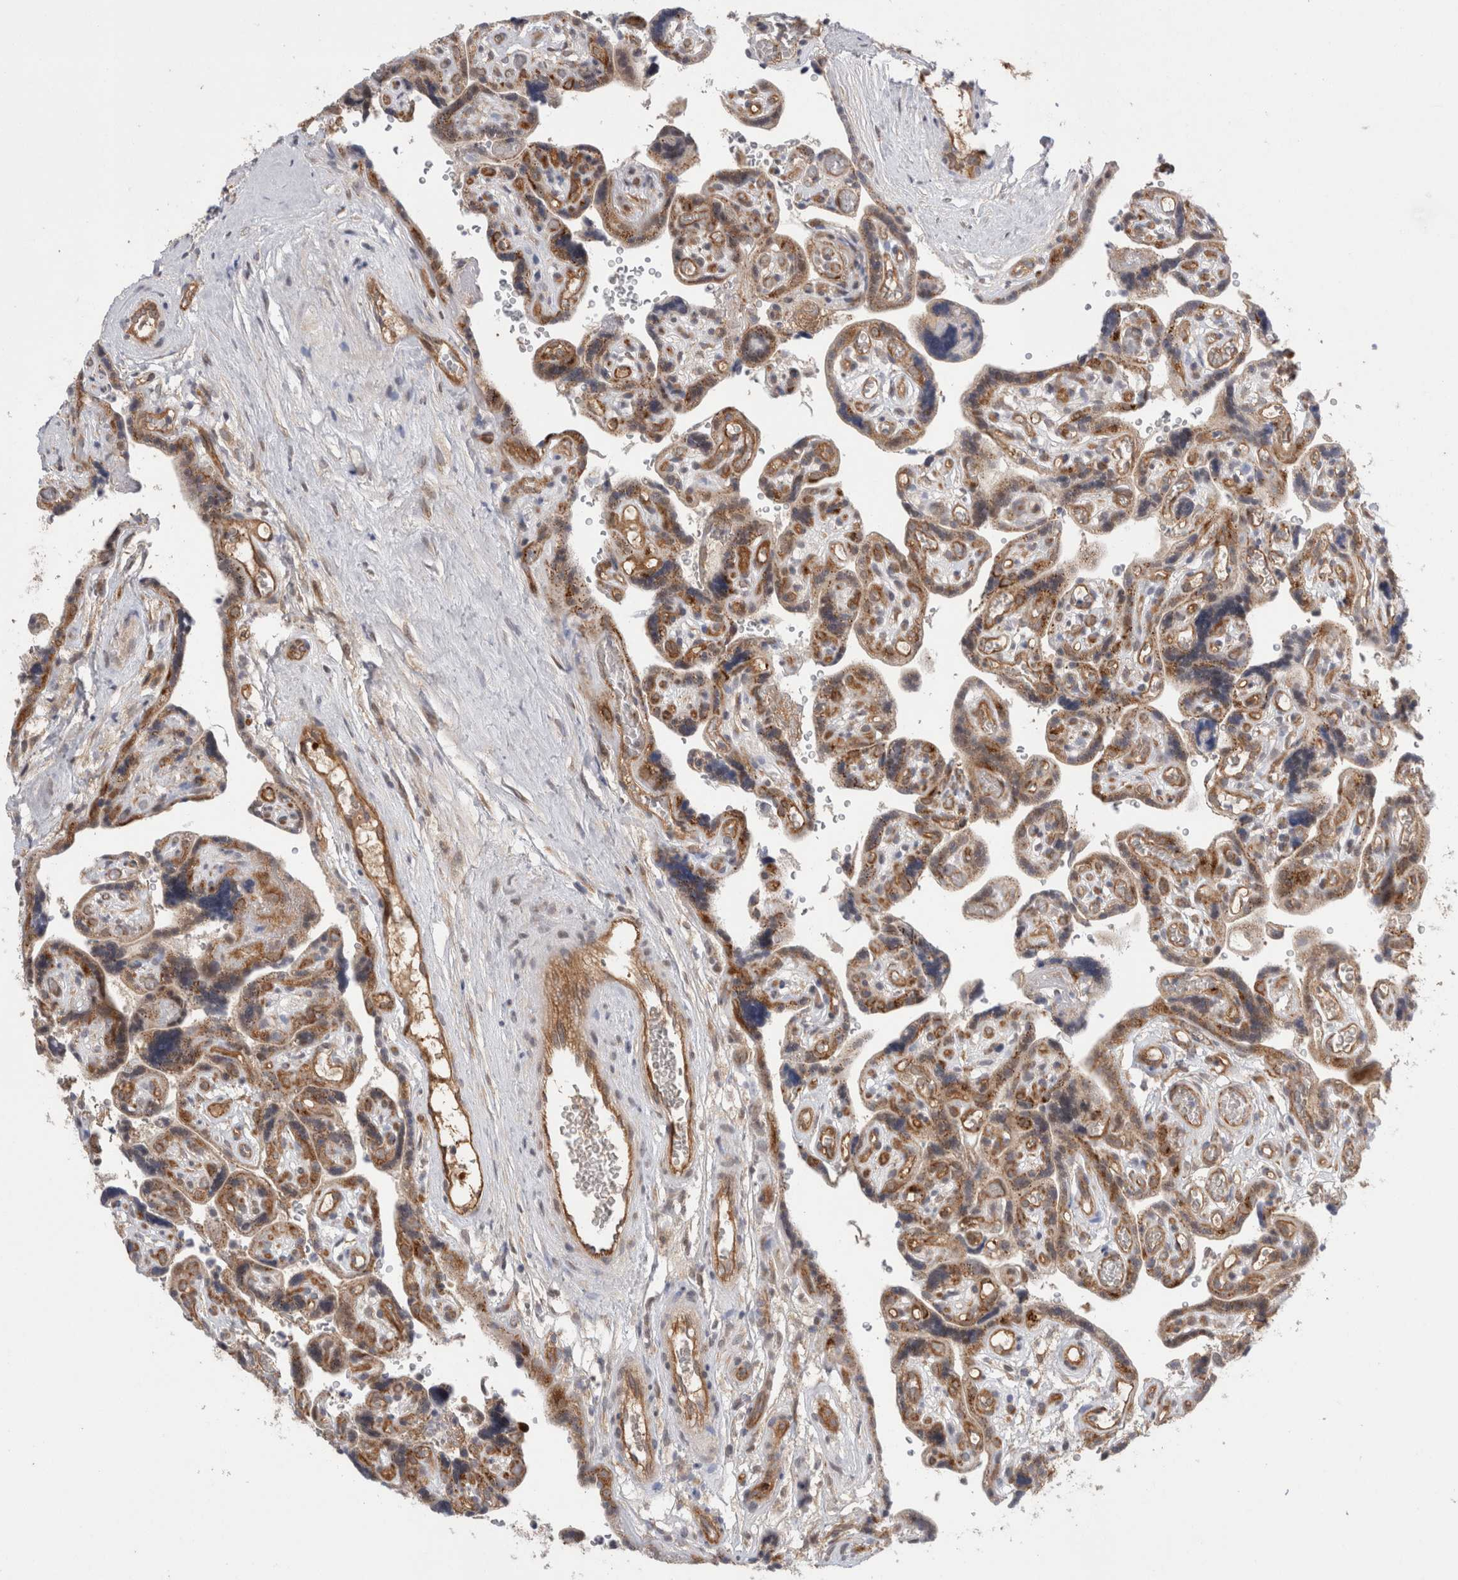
{"staining": {"intensity": "strong", "quantity": ">75%", "location": "cytoplasmic/membranous"}, "tissue": "placenta", "cell_type": "Decidual cells", "image_type": "normal", "snomed": [{"axis": "morphology", "description": "Normal tissue, NOS"}, {"axis": "topography", "description": "Placenta"}], "caption": "An IHC photomicrograph of benign tissue is shown. Protein staining in brown labels strong cytoplasmic/membranous positivity in placenta within decidual cells.", "gene": "TAFA5", "patient": {"sex": "female", "age": 30}}